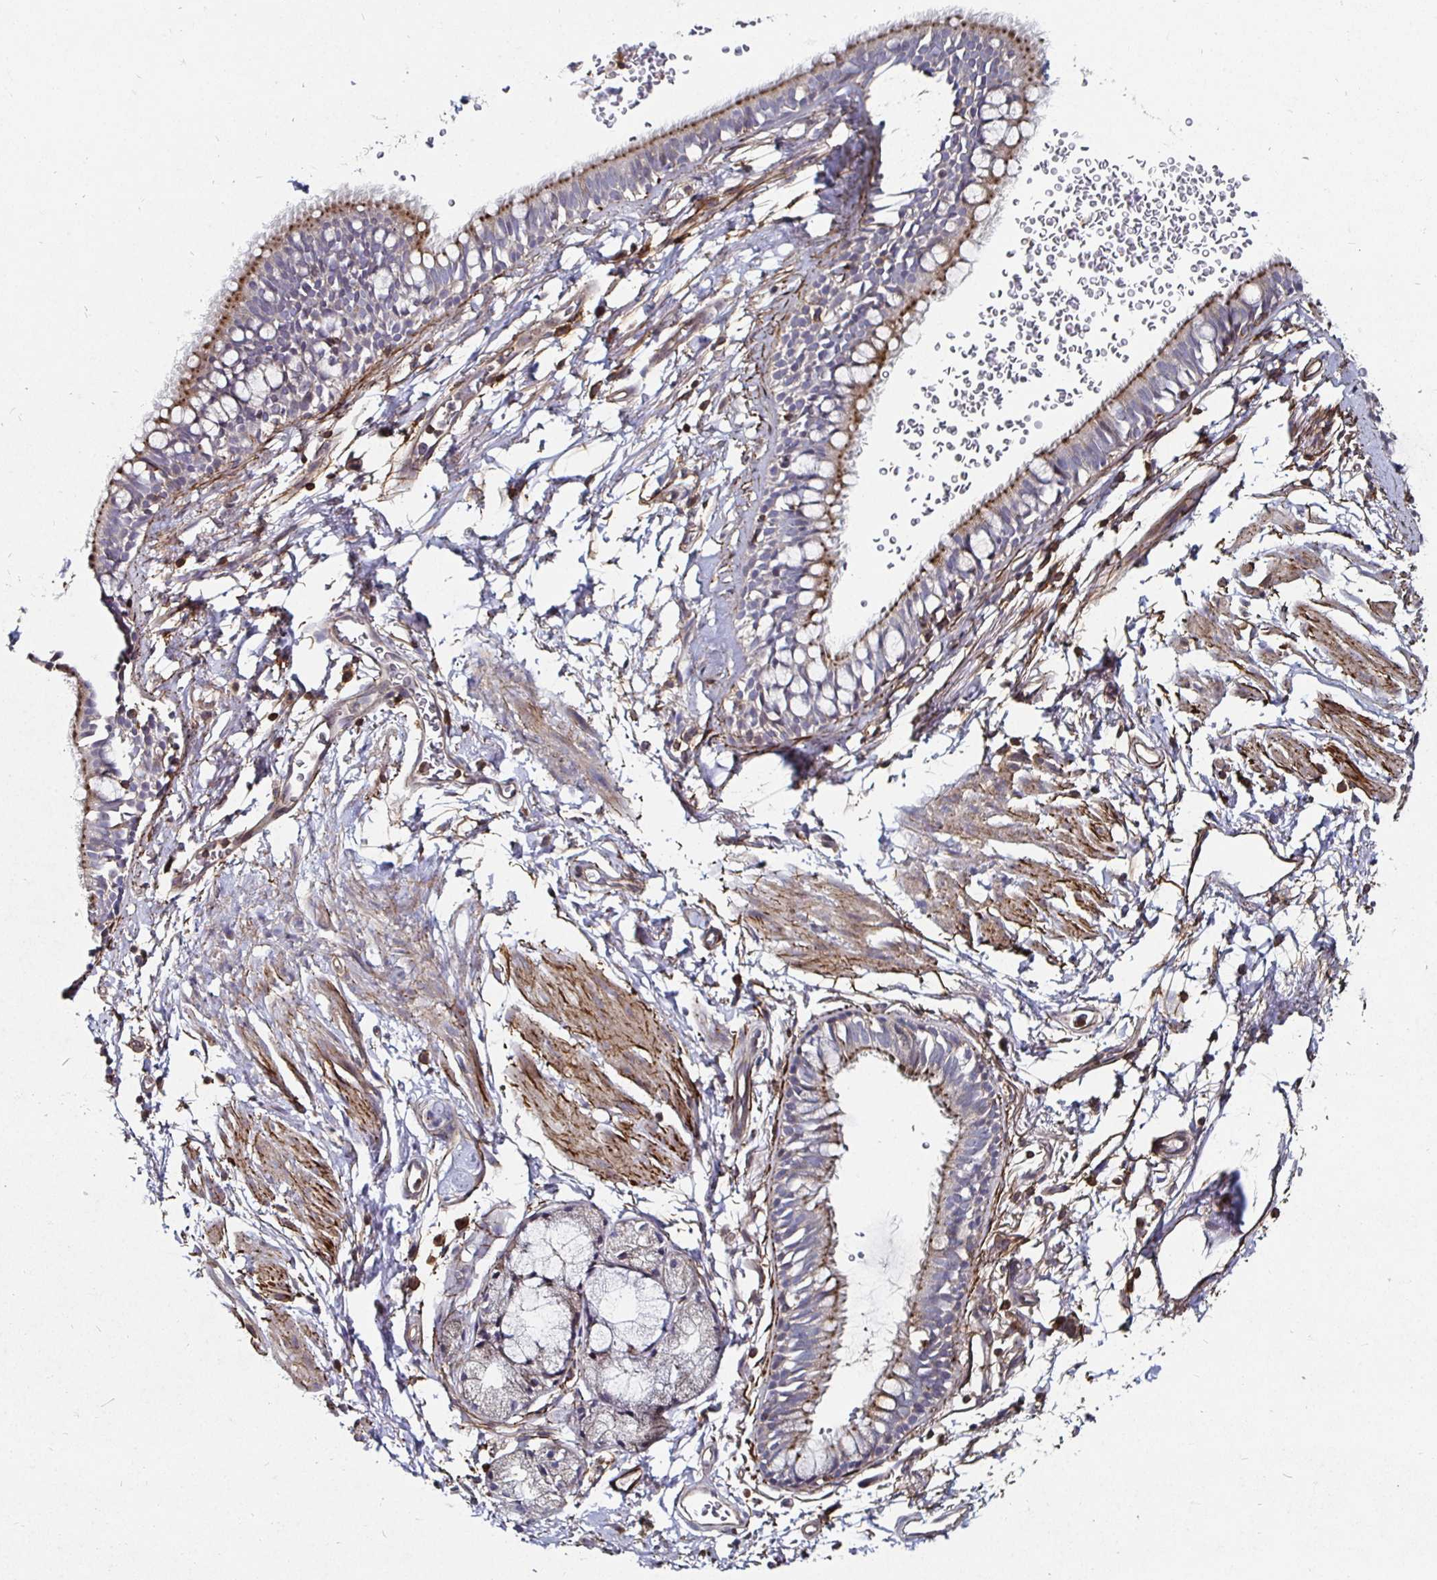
{"staining": {"intensity": "negative", "quantity": "none", "location": "none"}, "tissue": "adipose tissue", "cell_type": "Adipocytes", "image_type": "normal", "snomed": [{"axis": "morphology", "description": "Normal tissue, NOS"}, {"axis": "topography", "description": "Lymph node"}, {"axis": "topography", "description": "Cartilage tissue"}, {"axis": "topography", "description": "Bronchus"}], "caption": "This photomicrograph is of unremarkable adipose tissue stained with immunohistochemistry to label a protein in brown with the nuclei are counter-stained blue. There is no staining in adipocytes. (DAB immunohistochemistry with hematoxylin counter stain).", "gene": "GJA4", "patient": {"sex": "female", "age": 70}}